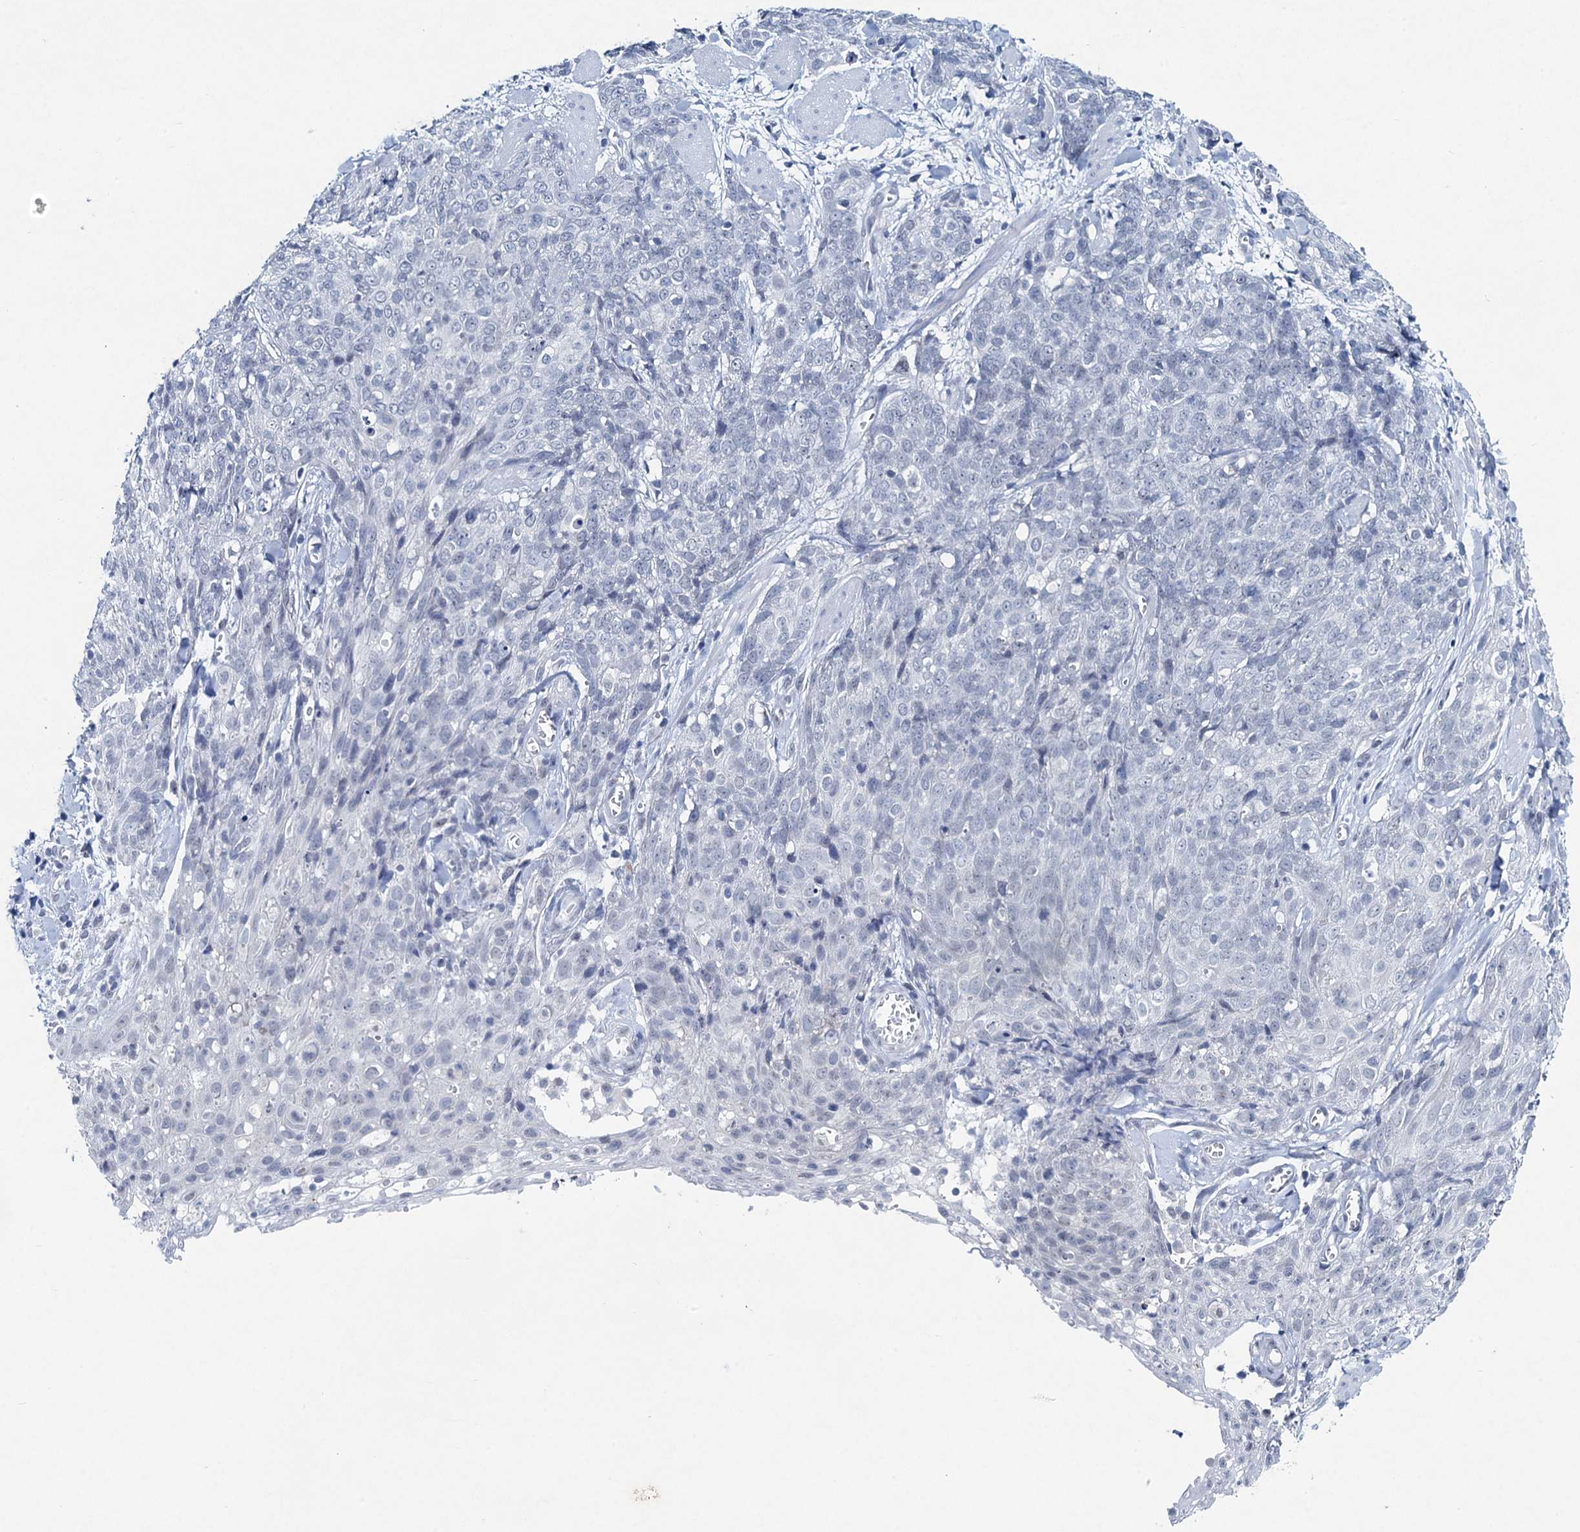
{"staining": {"intensity": "negative", "quantity": "none", "location": "none"}, "tissue": "skin cancer", "cell_type": "Tumor cells", "image_type": "cancer", "snomed": [{"axis": "morphology", "description": "Squamous cell carcinoma, NOS"}, {"axis": "topography", "description": "Skin"}, {"axis": "topography", "description": "Vulva"}], "caption": "An immunohistochemistry image of squamous cell carcinoma (skin) is shown. There is no staining in tumor cells of squamous cell carcinoma (skin).", "gene": "HAPSTR1", "patient": {"sex": "female", "age": 85}}